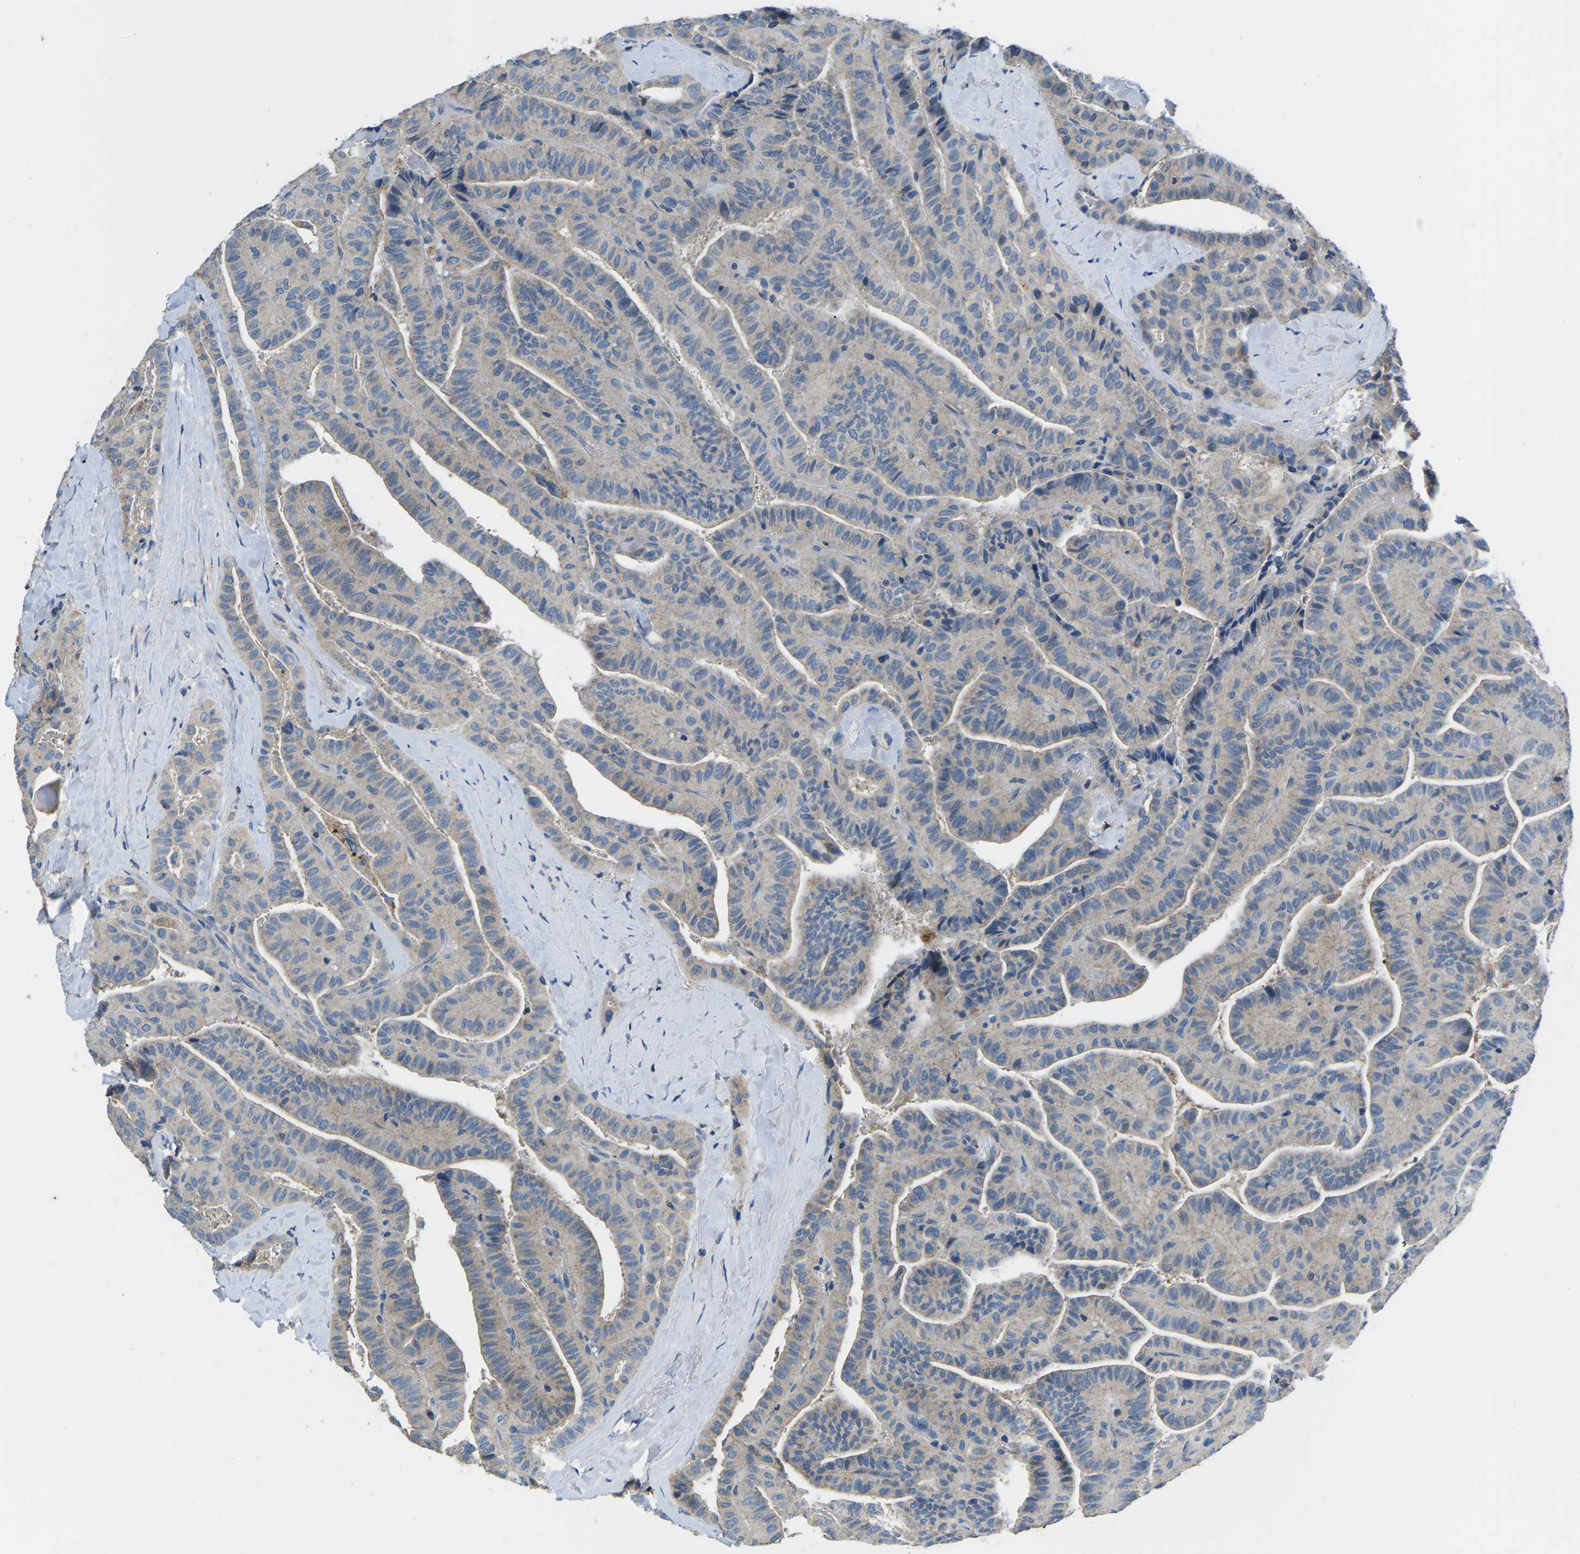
{"staining": {"intensity": "weak", "quantity": "<25%", "location": "cytoplasmic/membranous"}, "tissue": "thyroid cancer", "cell_type": "Tumor cells", "image_type": "cancer", "snomed": [{"axis": "morphology", "description": "Papillary adenocarcinoma, NOS"}, {"axis": "topography", "description": "Thyroid gland"}], "caption": "Immunohistochemistry (IHC) of thyroid cancer (papillary adenocarcinoma) demonstrates no positivity in tumor cells.", "gene": "PDCD6IP", "patient": {"sex": "male", "age": 77}}